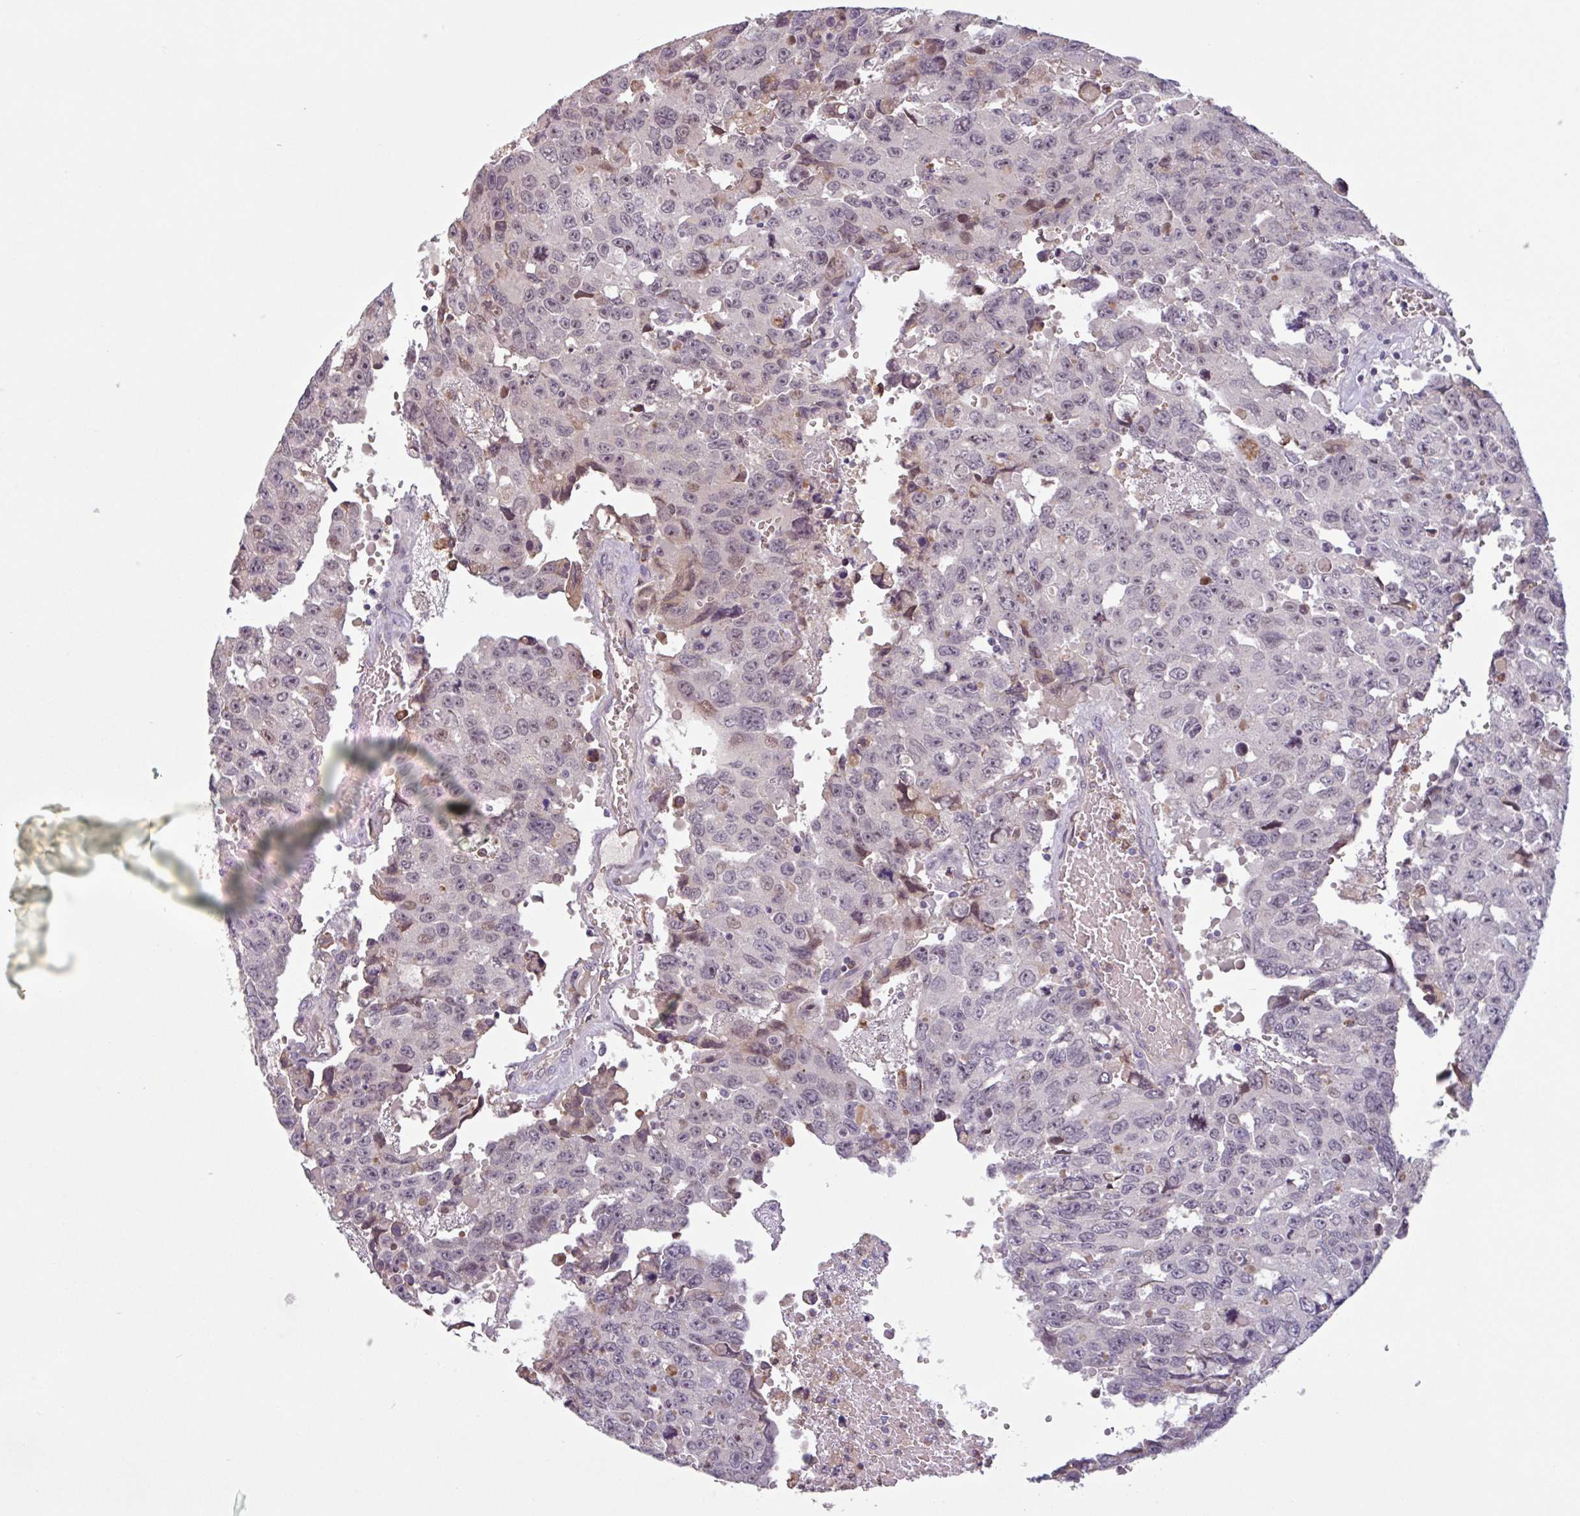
{"staining": {"intensity": "weak", "quantity": "<25%", "location": "nuclear"}, "tissue": "testis cancer", "cell_type": "Tumor cells", "image_type": "cancer", "snomed": [{"axis": "morphology", "description": "Seminoma, NOS"}, {"axis": "topography", "description": "Testis"}], "caption": "This is an immunohistochemistry micrograph of human testis cancer. There is no positivity in tumor cells.", "gene": "TAF1D", "patient": {"sex": "male", "age": 26}}